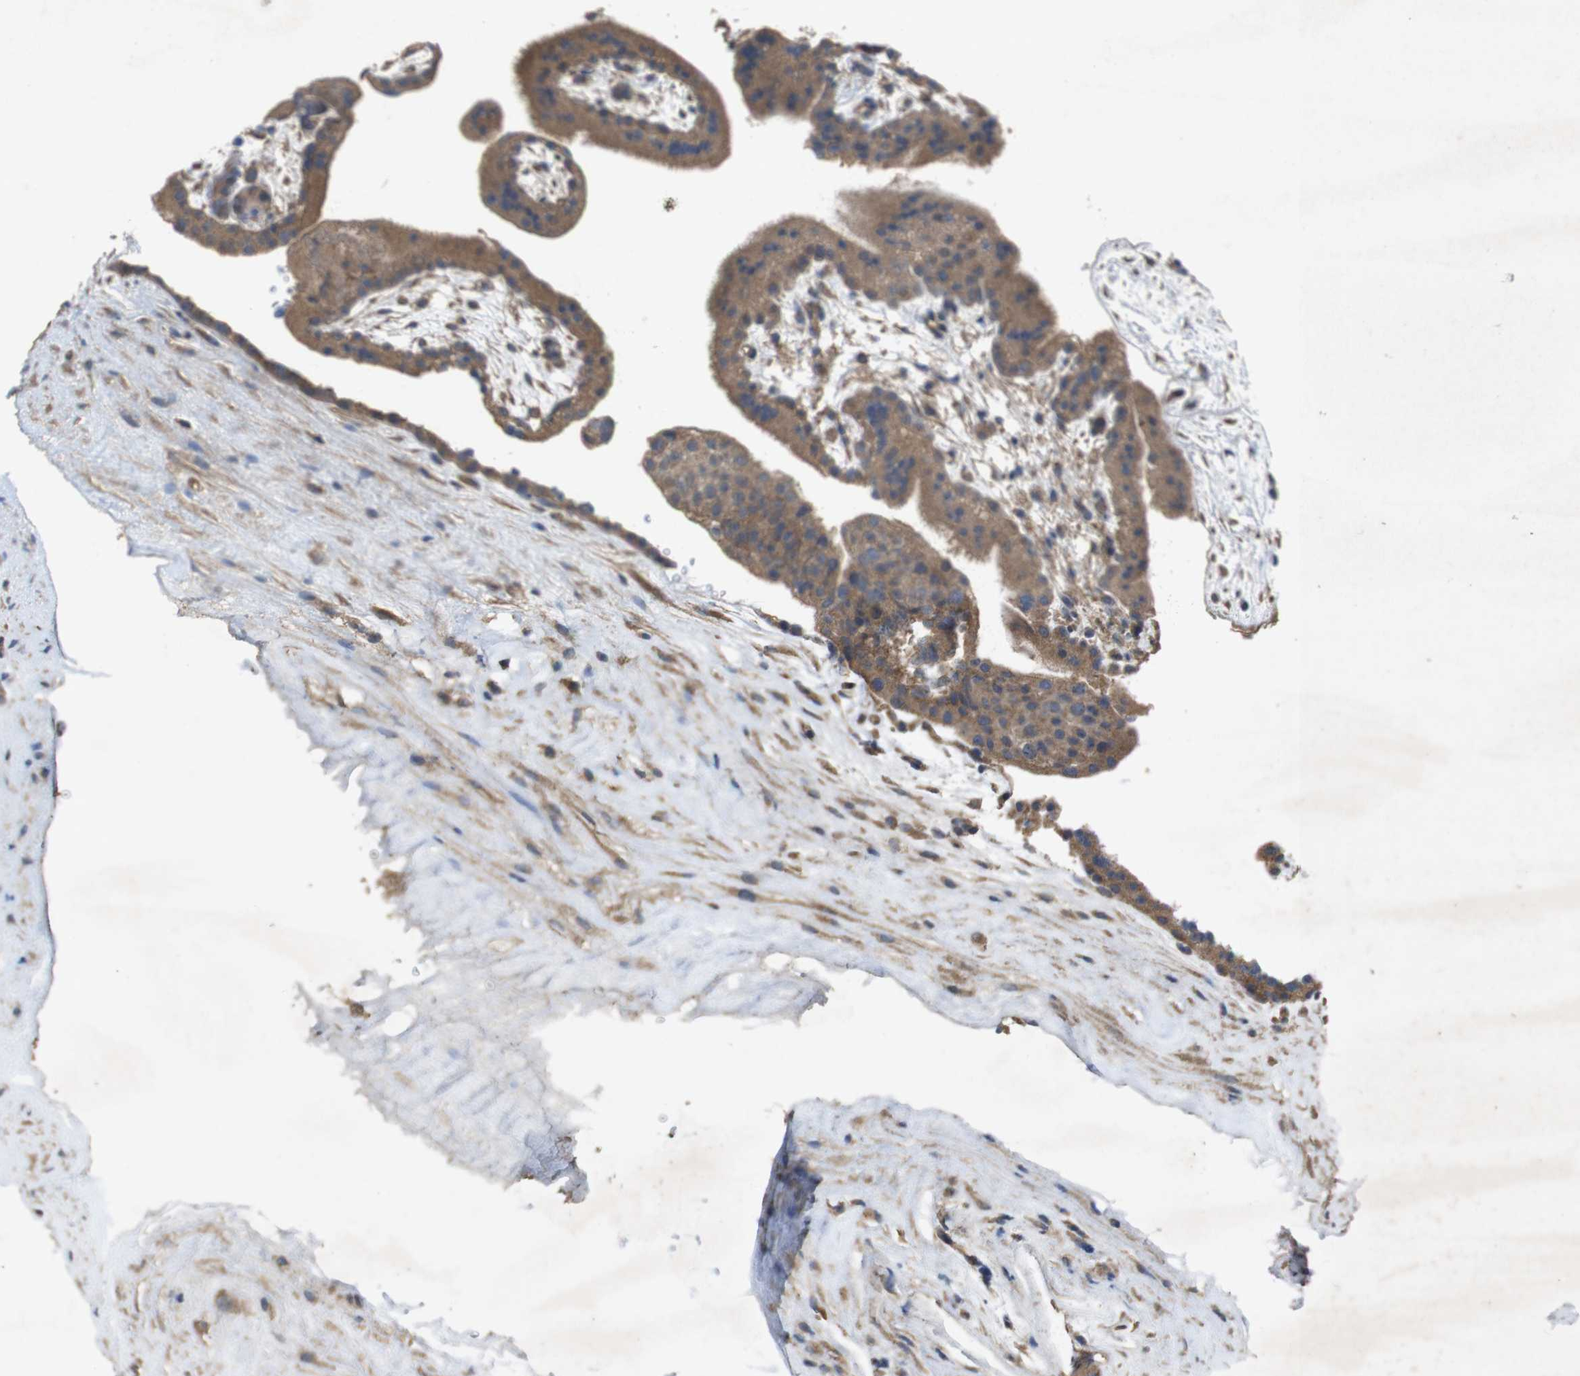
{"staining": {"intensity": "moderate", "quantity": ">75%", "location": "cytoplasmic/membranous"}, "tissue": "placenta", "cell_type": "Trophoblastic cells", "image_type": "normal", "snomed": [{"axis": "morphology", "description": "Normal tissue, NOS"}, {"axis": "topography", "description": "Placenta"}], "caption": "Normal placenta shows moderate cytoplasmic/membranous expression in about >75% of trophoblastic cells, visualized by immunohistochemistry.", "gene": "KCNS3", "patient": {"sex": "female", "age": 19}}